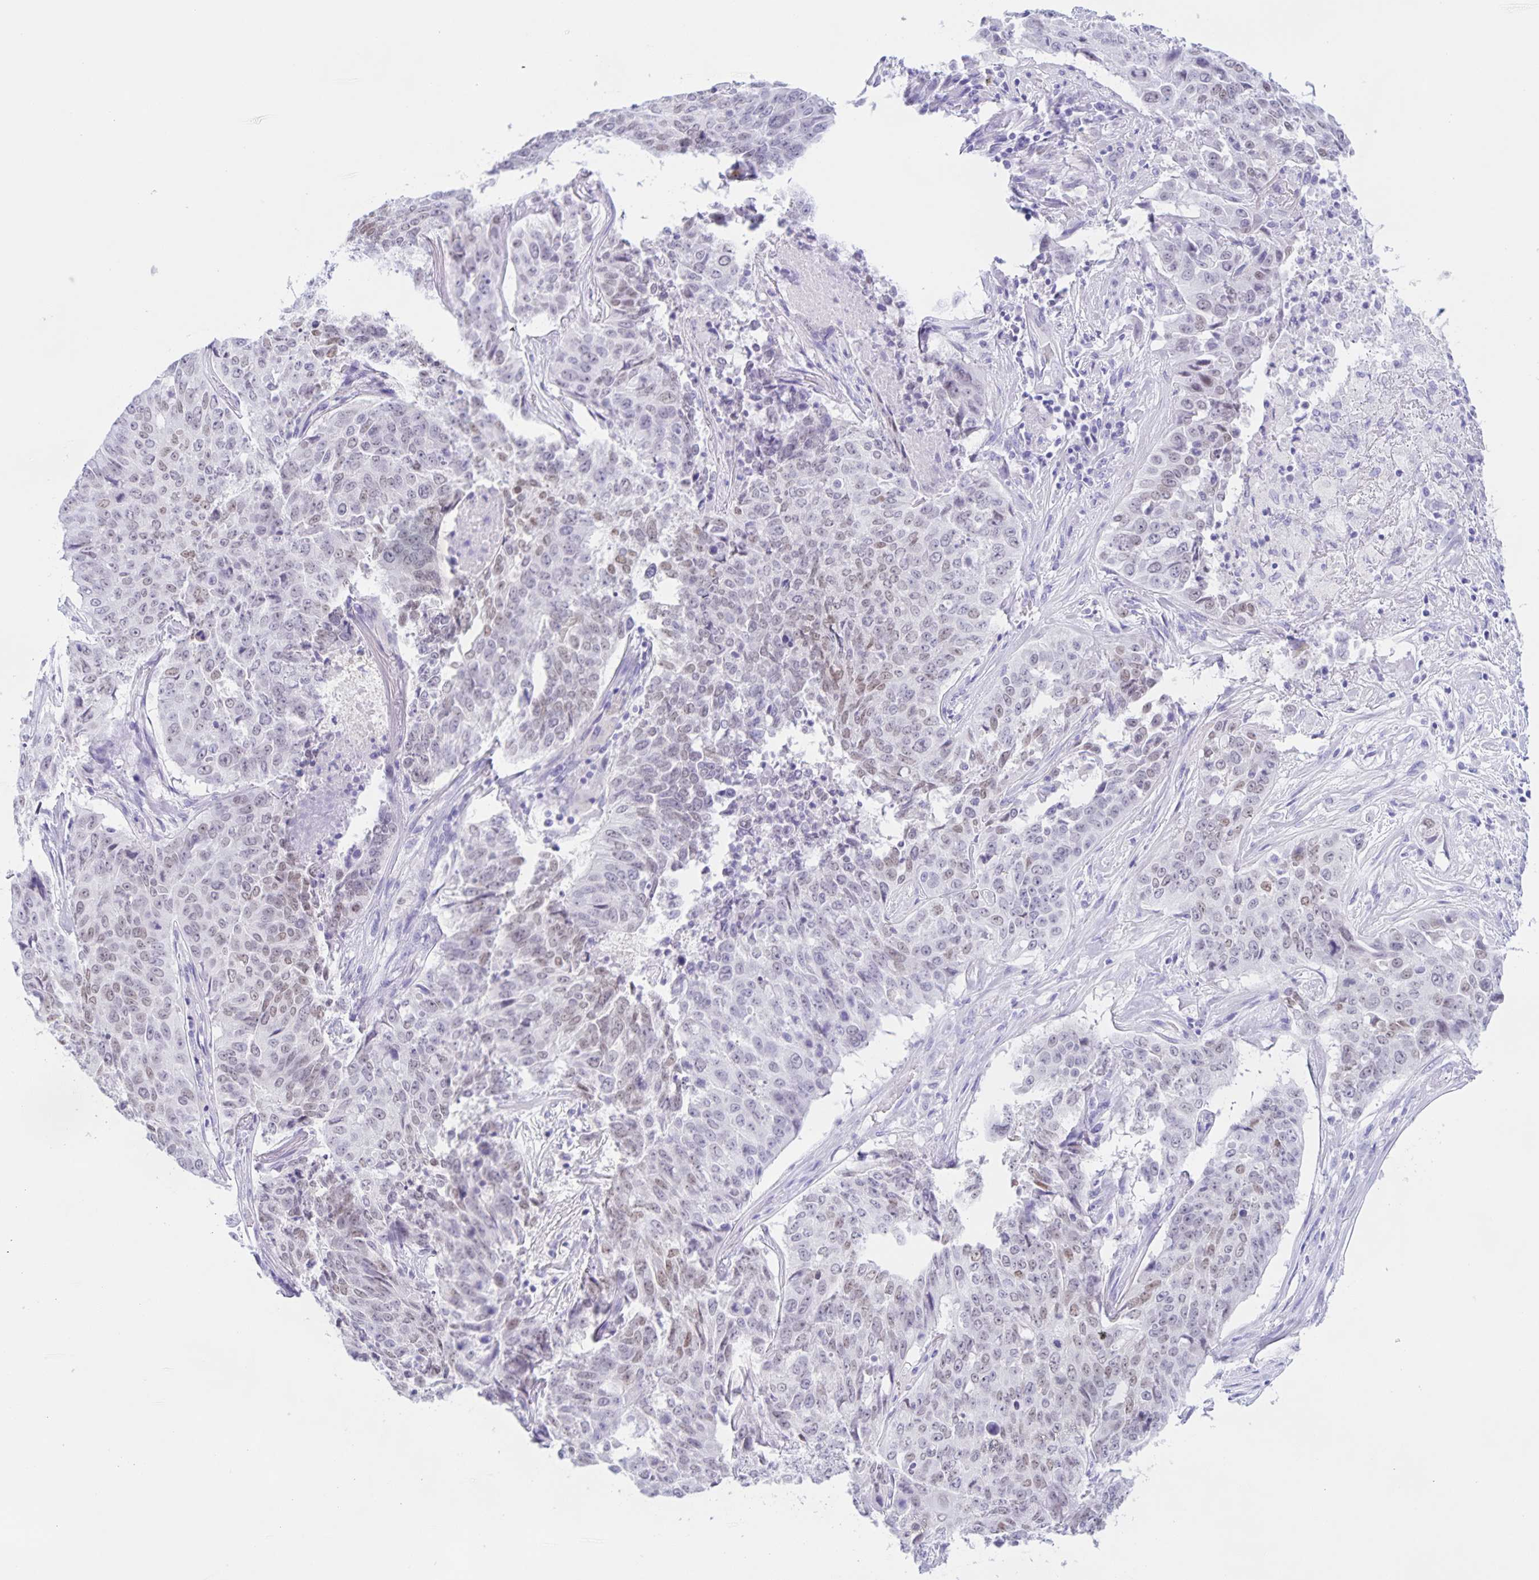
{"staining": {"intensity": "weak", "quantity": "25%-75%", "location": "nuclear"}, "tissue": "lung cancer", "cell_type": "Tumor cells", "image_type": "cancer", "snomed": [{"axis": "morphology", "description": "Normal tissue, NOS"}, {"axis": "morphology", "description": "Squamous cell carcinoma, NOS"}, {"axis": "topography", "description": "Bronchus"}, {"axis": "topography", "description": "Lung"}], "caption": "DAB immunohistochemical staining of human lung cancer shows weak nuclear protein expression in approximately 25%-75% of tumor cells.", "gene": "TGIF2LX", "patient": {"sex": "male", "age": 64}}